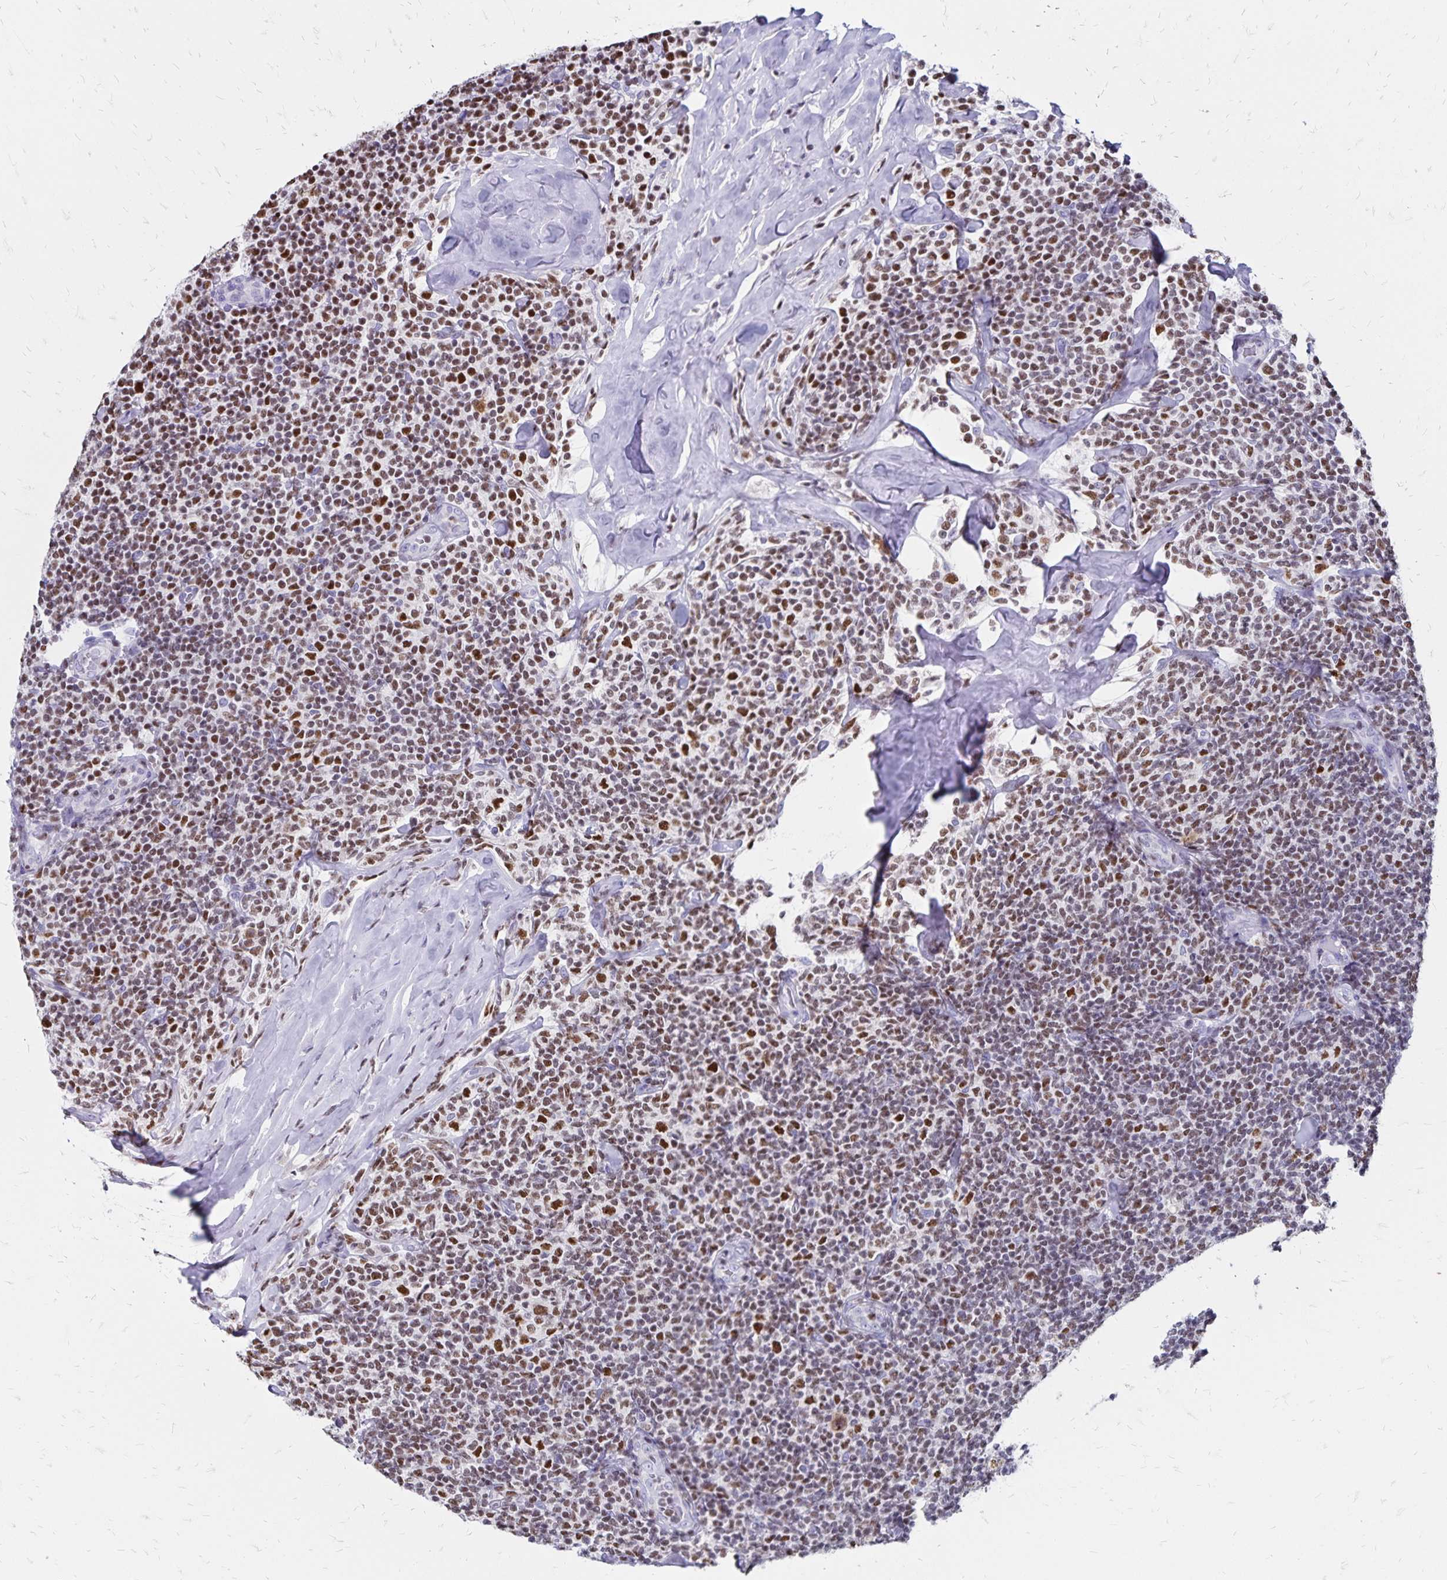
{"staining": {"intensity": "moderate", "quantity": "25%-75%", "location": "nuclear"}, "tissue": "lymphoma", "cell_type": "Tumor cells", "image_type": "cancer", "snomed": [{"axis": "morphology", "description": "Malignant lymphoma, non-Hodgkin's type, Low grade"}, {"axis": "topography", "description": "Lymph node"}], "caption": "Approximately 25%-75% of tumor cells in low-grade malignant lymphoma, non-Hodgkin's type exhibit moderate nuclear protein expression as visualized by brown immunohistochemical staining.", "gene": "IKZF1", "patient": {"sex": "female", "age": 56}}